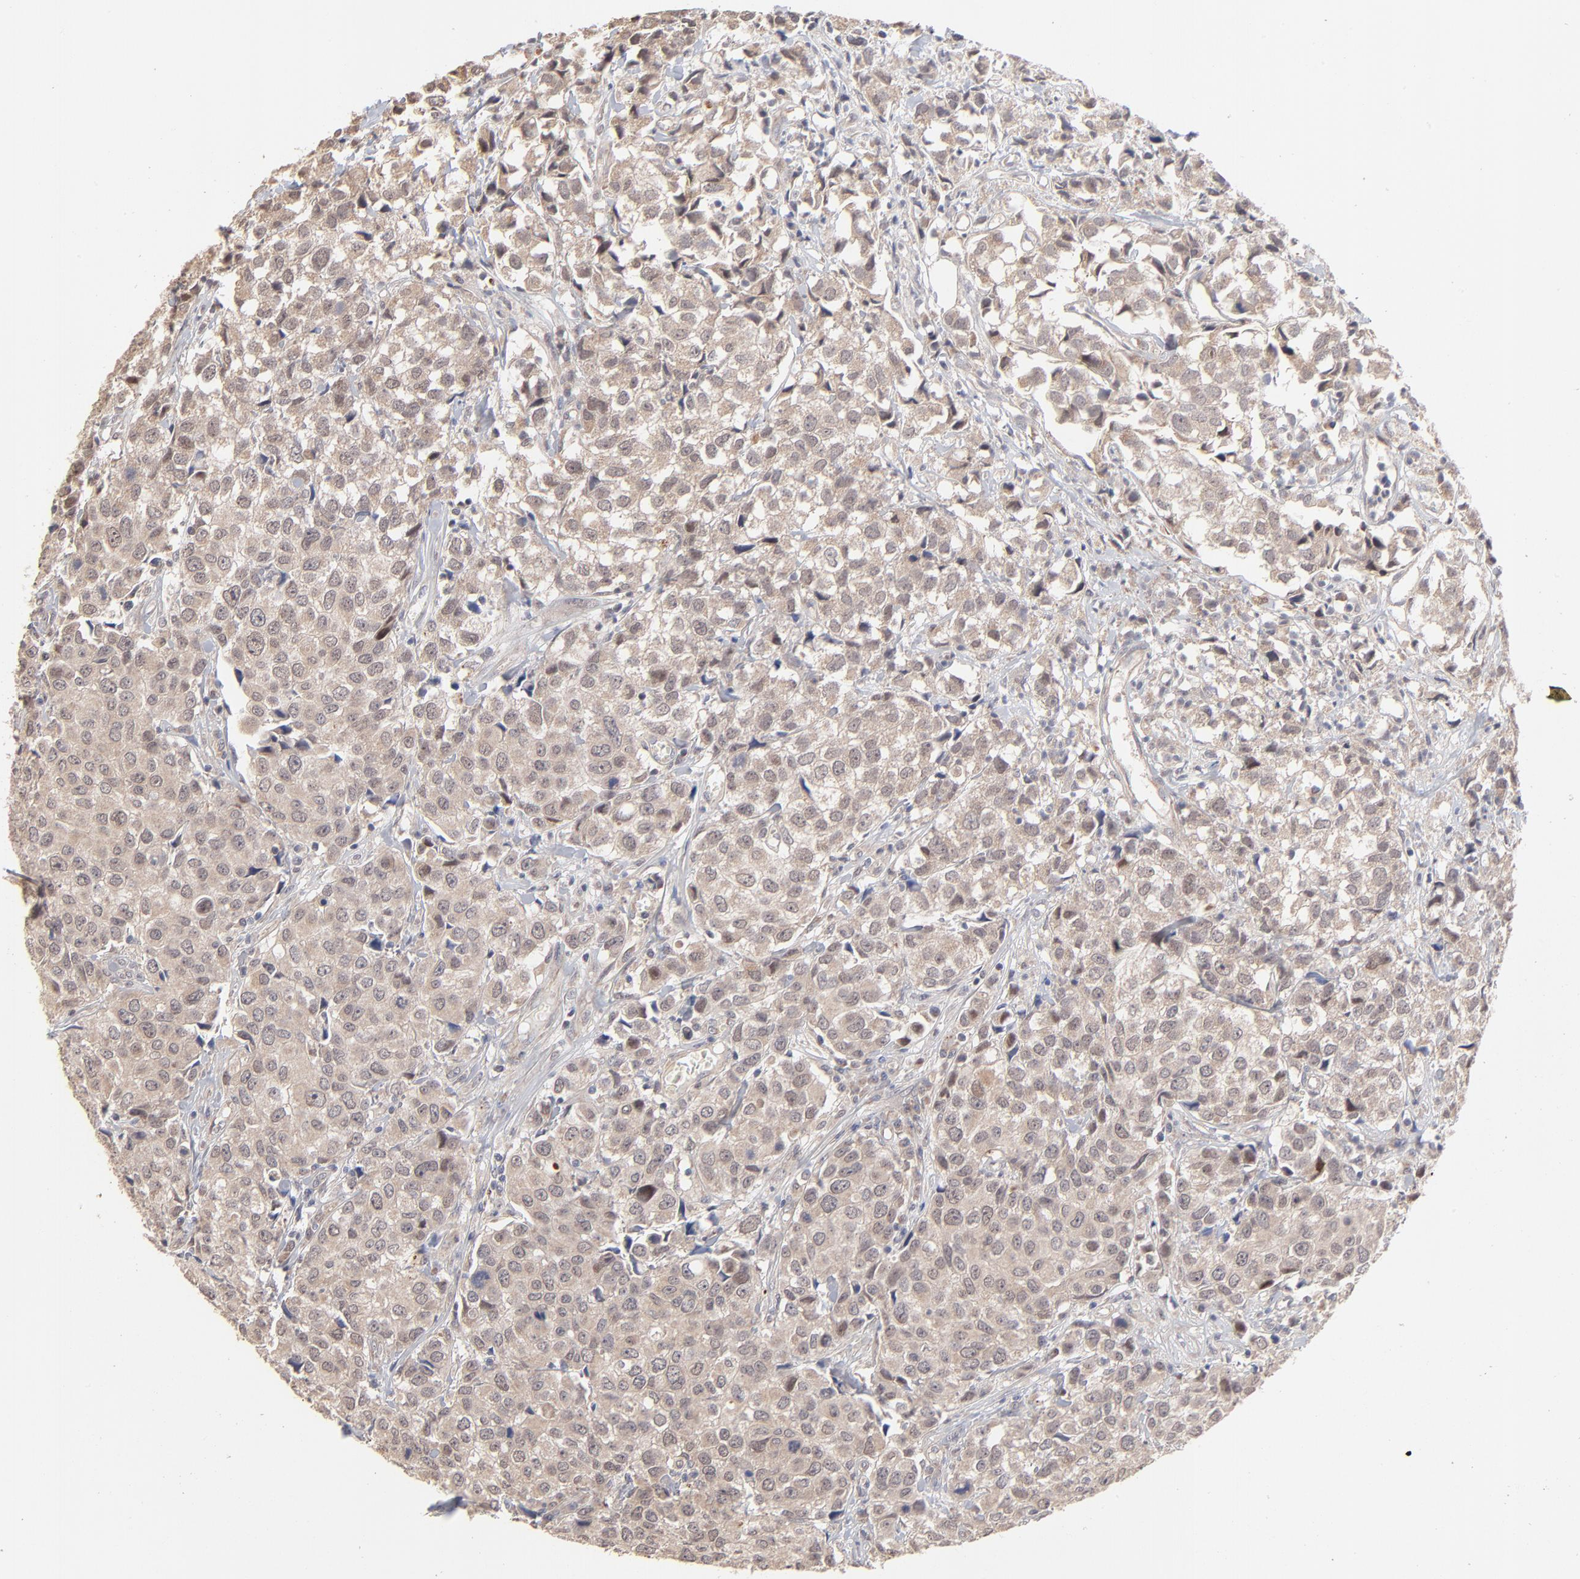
{"staining": {"intensity": "weak", "quantity": "25%-75%", "location": "cytoplasmic/membranous,nuclear"}, "tissue": "urothelial cancer", "cell_type": "Tumor cells", "image_type": "cancer", "snomed": [{"axis": "morphology", "description": "Urothelial carcinoma, High grade"}, {"axis": "topography", "description": "Urinary bladder"}], "caption": "Urothelial cancer was stained to show a protein in brown. There is low levels of weak cytoplasmic/membranous and nuclear expression in about 25%-75% of tumor cells.", "gene": "MSL2", "patient": {"sex": "female", "age": 75}}